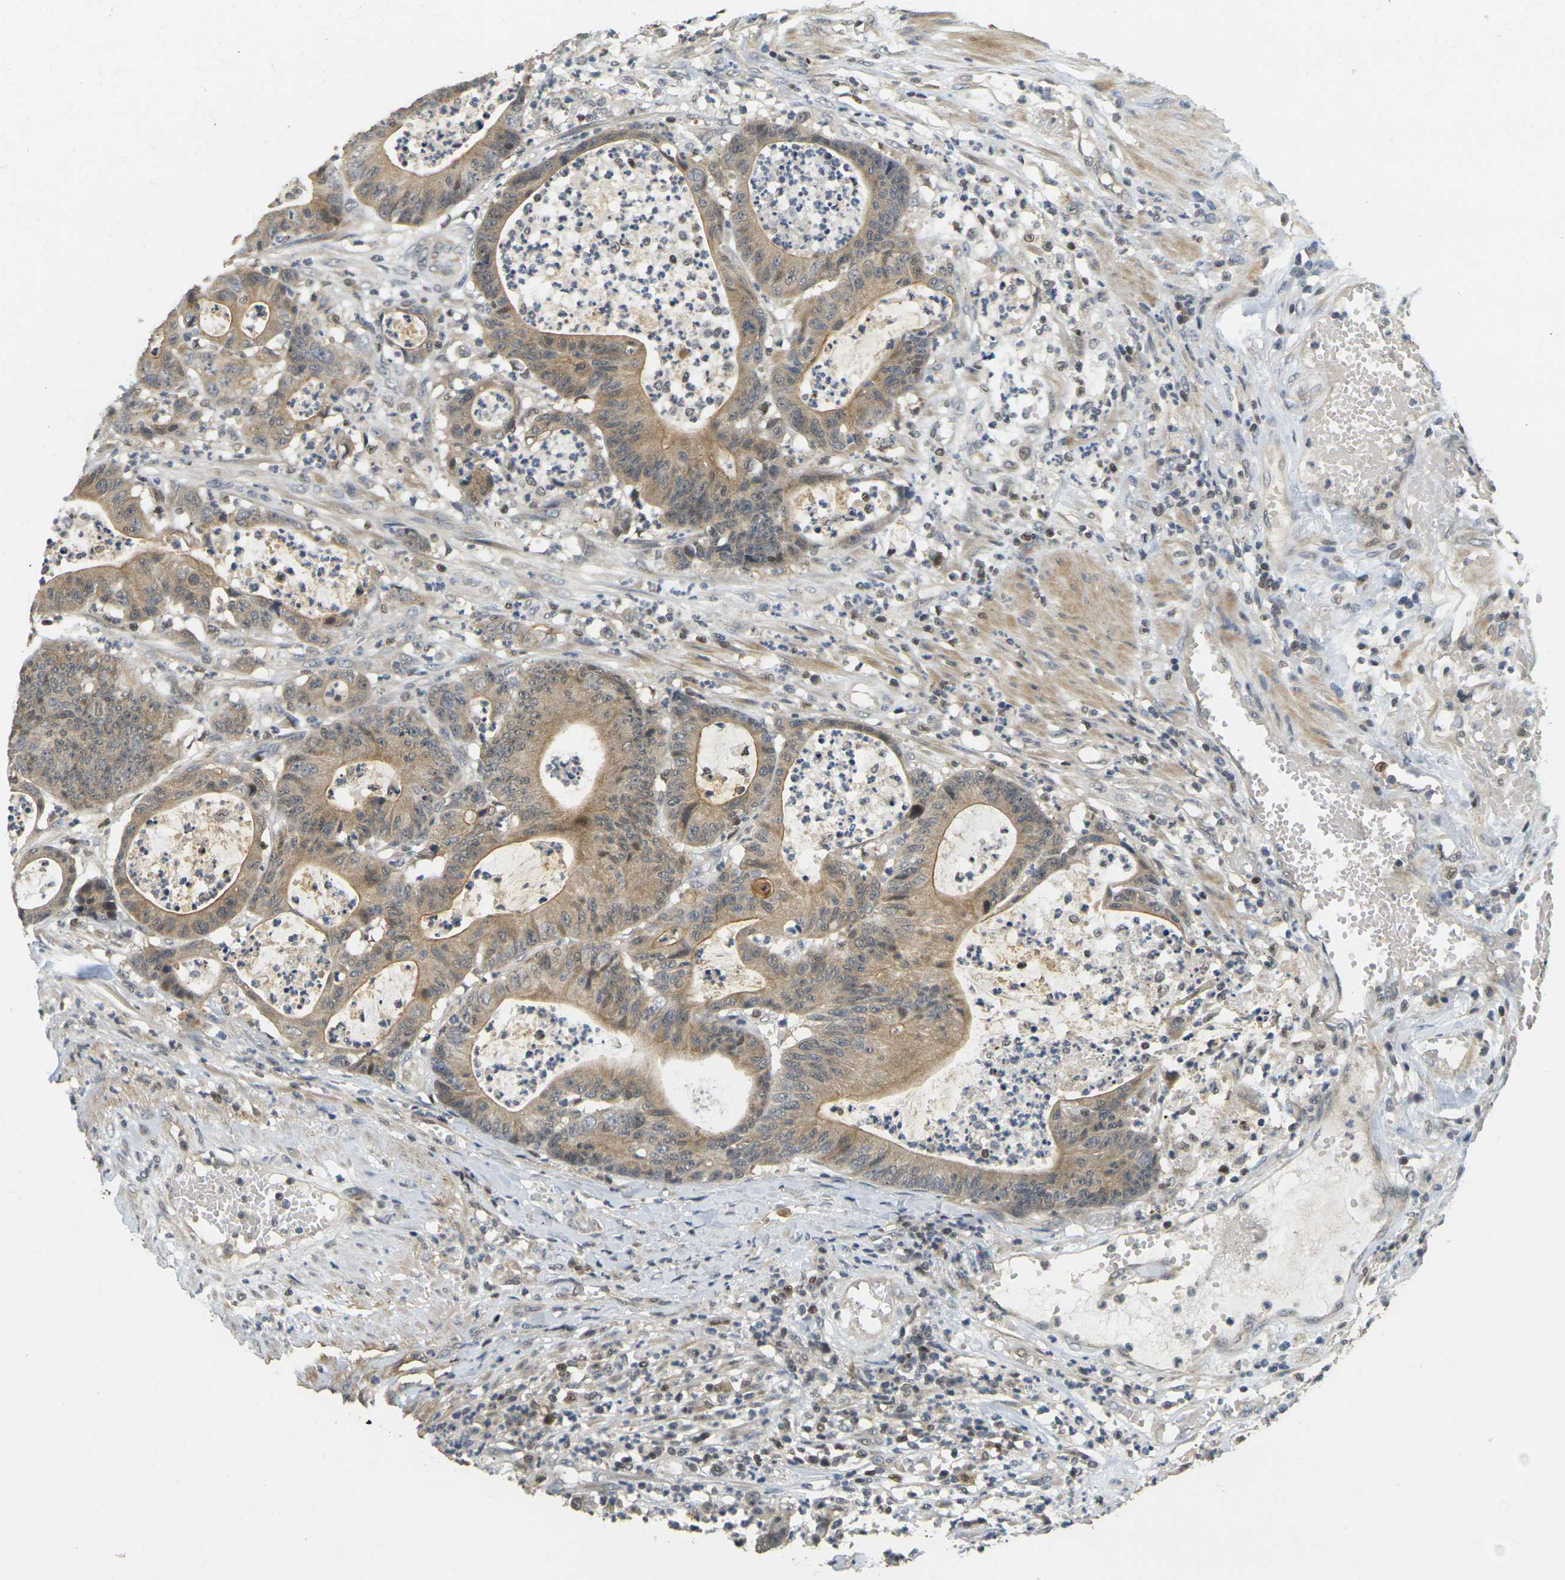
{"staining": {"intensity": "moderate", "quantity": ">75%", "location": "cytoplasmic/membranous"}, "tissue": "colorectal cancer", "cell_type": "Tumor cells", "image_type": "cancer", "snomed": [{"axis": "morphology", "description": "Adenocarcinoma, NOS"}, {"axis": "topography", "description": "Colon"}], "caption": "Moderate cytoplasmic/membranous expression for a protein is present in approximately >75% of tumor cells of colorectal cancer (adenocarcinoma) using IHC.", "gene": "KLHL8", "patient": {"sex": "female", "age": 84}}